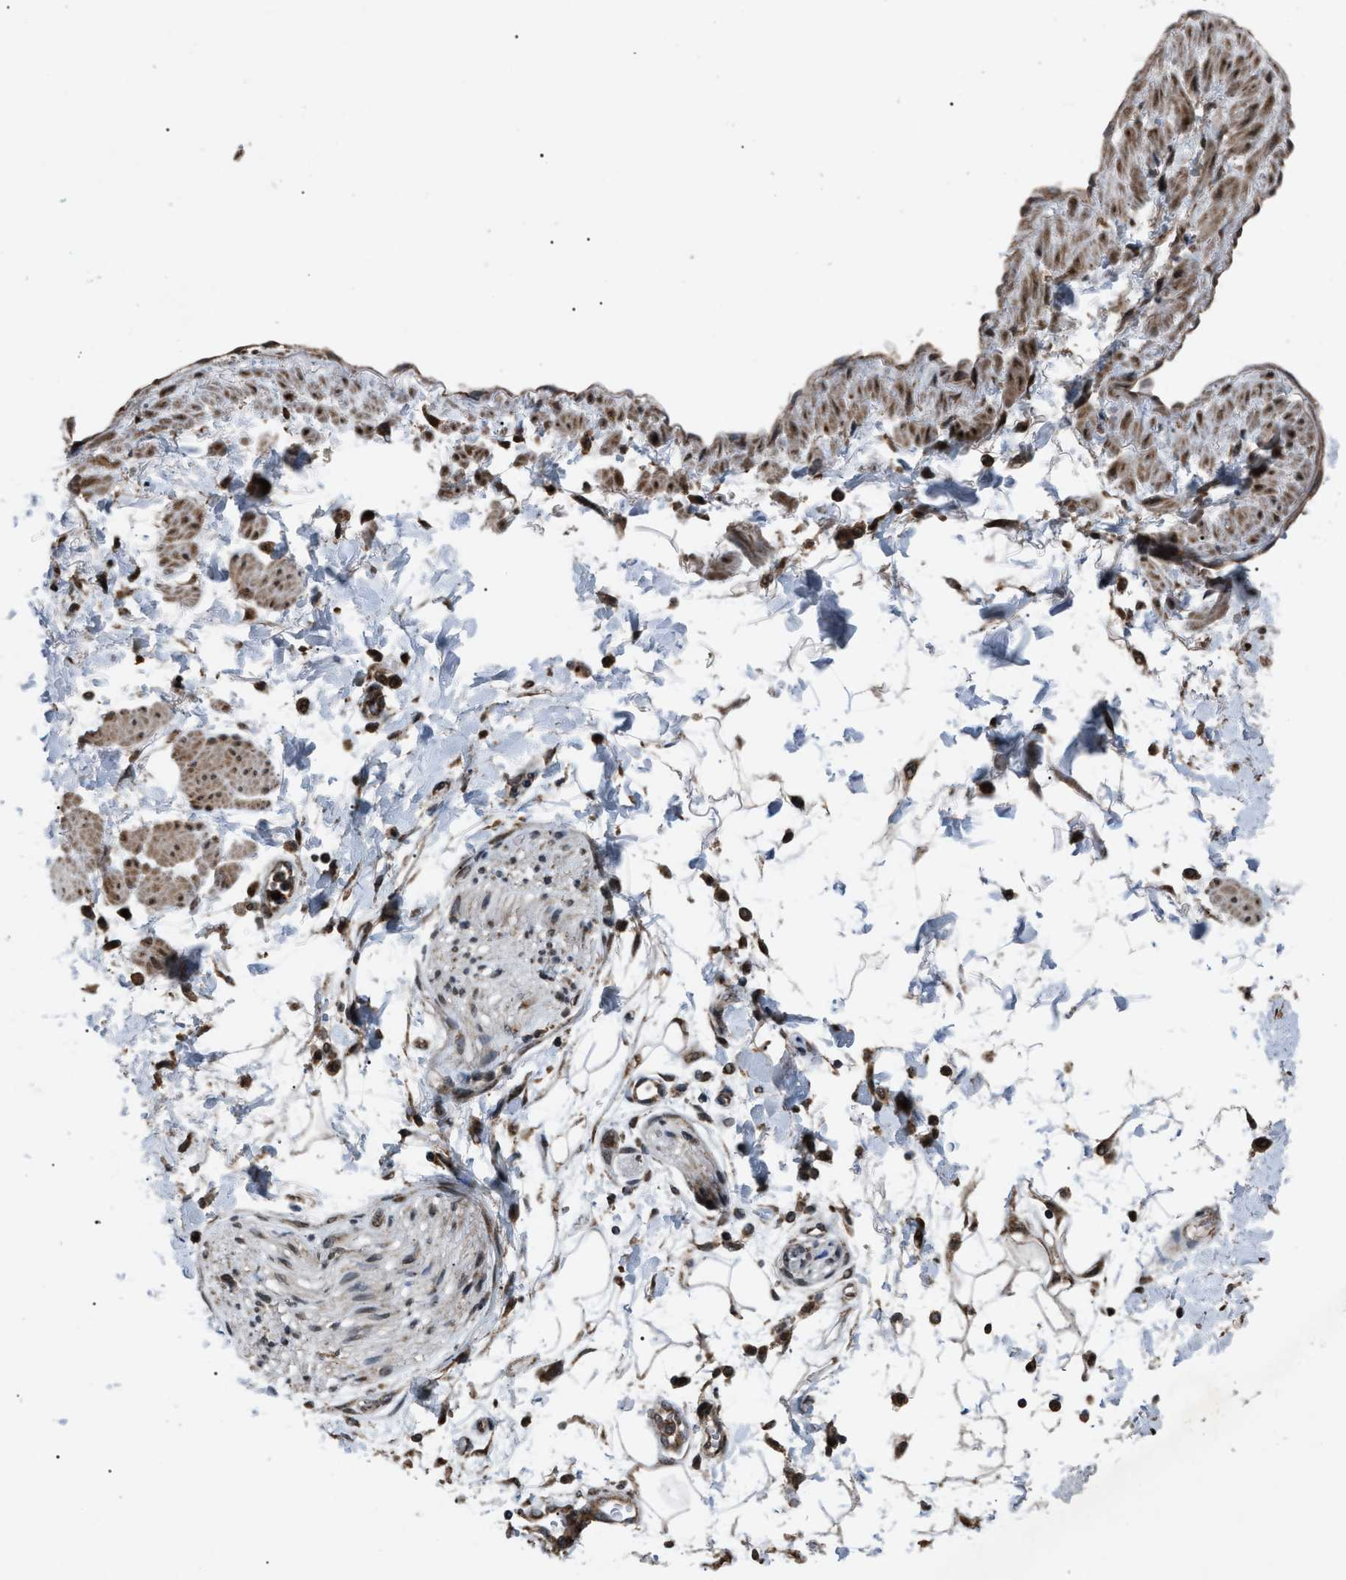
{"staining": {"intensity": "negative", "quantity": "none", "location": "none"}, "tissue": "adipose tissue", "cell_type": "Adipocytes", "image_type": "normal", "snomed": [{"axis": "morphology", "description": "Normal tissue, NOS"}, {"axis": "morphology", "description": "Adenocarcinoma, NOS"}, {"axis": "topography", "description": "Duodenum"}, {"axis": "topography", "description": "Peripheral nerve tissue"}], "caption": "Photomicrograph shows no significant protein expression in adipocytes of benign adipose tissue. The staining is performed using DAB brown chromogen with nuclei counter-stained in using hematoxylin.", "gene": "ZFAND2A", "patient": {"sex": "female", "age": 60}}